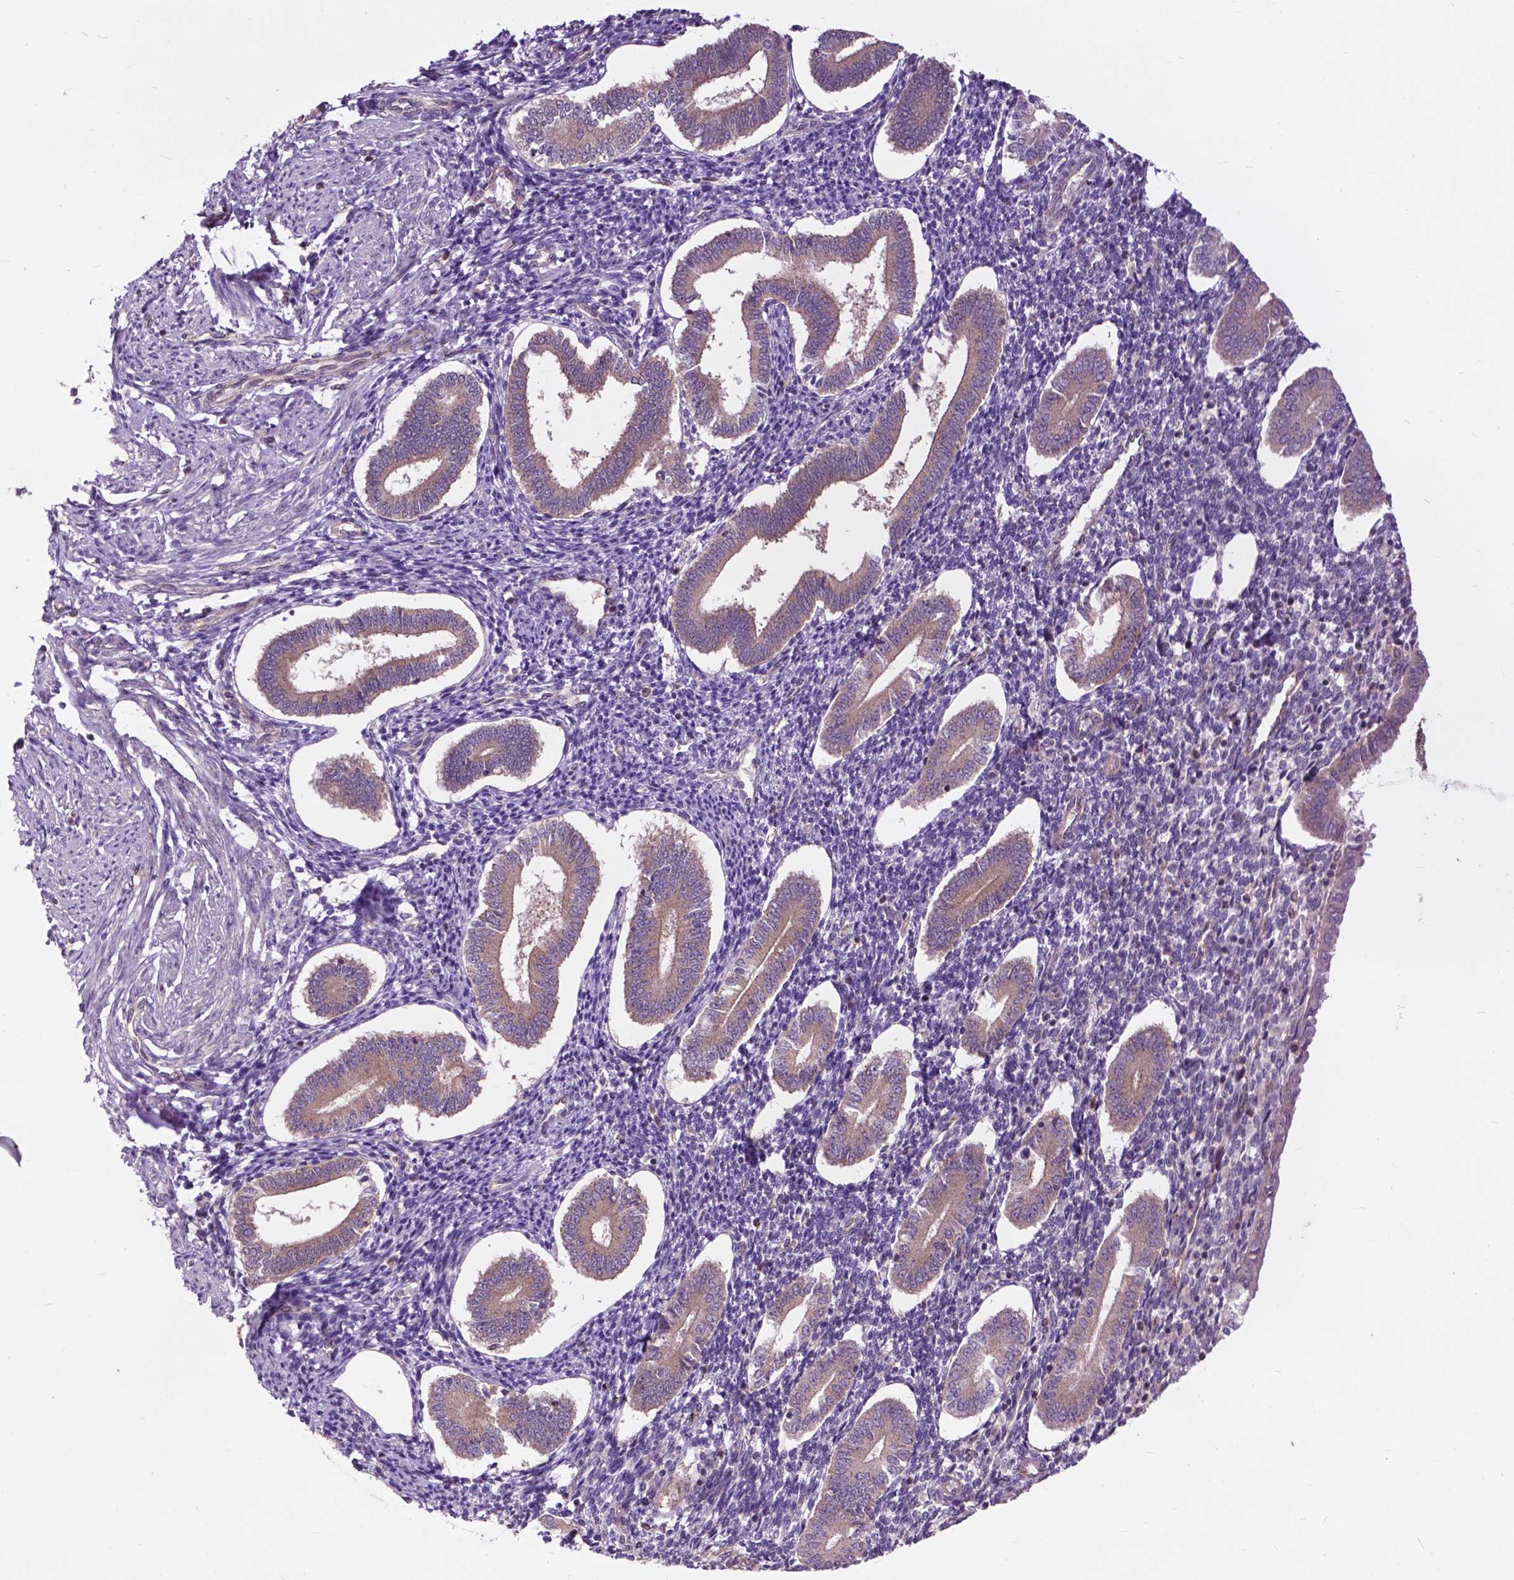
{"staining": {"intensity": "weak", "quantity": "25%-75%", "location": "cytoplasmic/membranous"}, "tissue": "endometrium", "cell_type": "Cells in endometrial stroma", "image_type": "normal", "snomed": [{"axis": "morphology", "description": "Normal tissue, NOS"}, {"axis": "topography", "description": "Endometrium"}], "caption": "Immunohistochemistry (IHC) image of normal endometrium: endometrium stained using immunohistochemistry (IHC) demonstrates low levels of weak protein expression localized specifically in the cytoplasmic/membranous of cells in endometrial stroma, appearing as a cytoplasmic/membranous brown color.", "gene": "ARAF", "patient": {"sex": "female", "age": 40}}